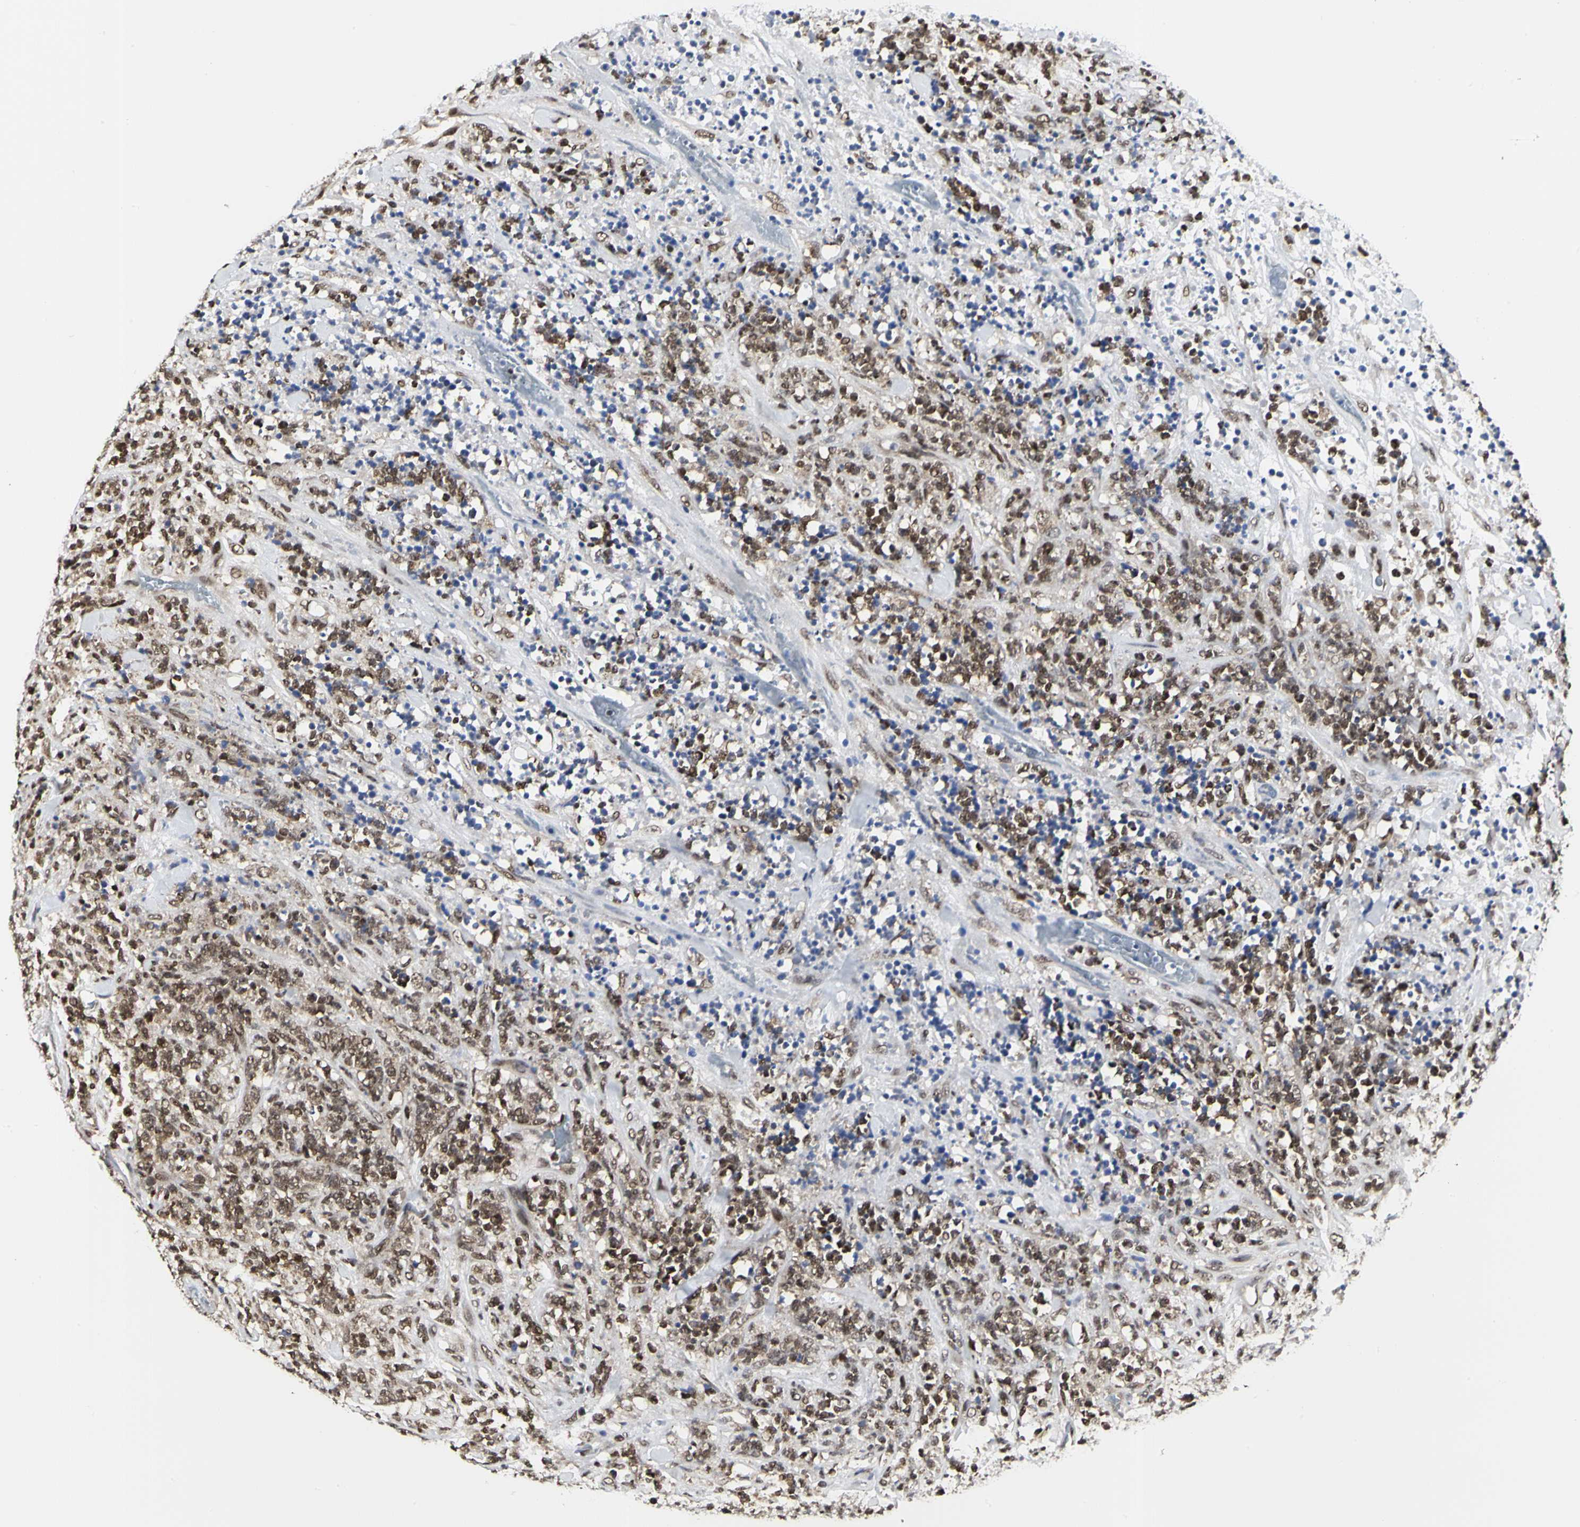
{"staining": {"intensity": "moderate", "quantity": ">75%", "location": "nuclear"}, "tissue": "lymphoma", "cell_type": "Tumor cells", "image_type": "cancer", "snomed": [{"axis": "morphology", "description": "Malignant lymphoma, non-Hodgkin's type, High grade"}, {"axis": "topography", "description": "Soft tissue"}], "caption": "IHC (DAB) staining of lymphoma demonstrates moderate nuclear protein positivity in about >75% of tumor cells.", "gene": "PRMT3", "patient": {"sex": "male", "age": 18}}